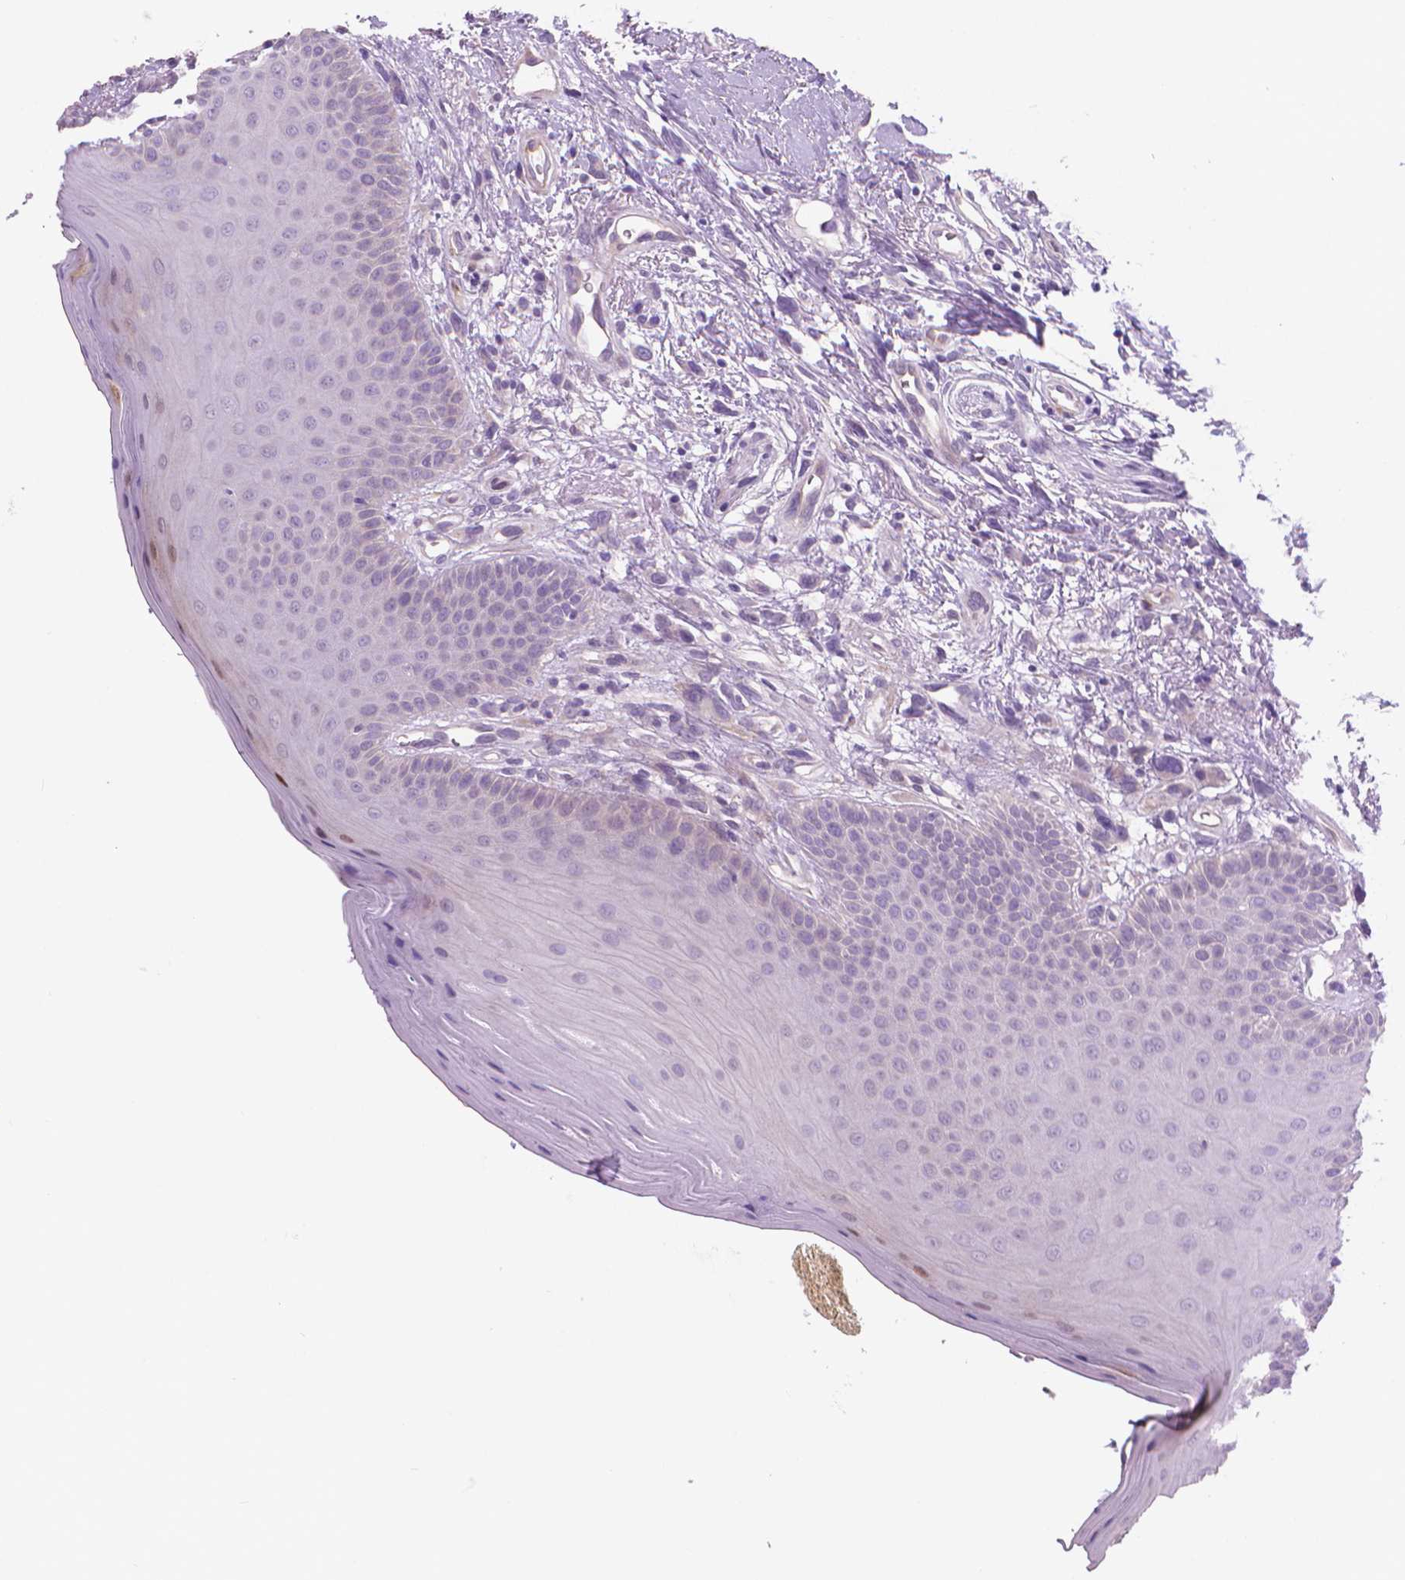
{"staining": {"intensity": "negative", "quantity": "none", "location": "none"}, "tissue": "oral mucosa", "cell_type": "Squamous epithelial cells", "image_type": "normal", "snomed": [{"axis": "morphology", "description": "Normal tissue, NOS"}, {"axis": "morphology", "description": "Normal morphology"}, {"axis": "topography", "description": "Oral tissue"}], "caption": "A high-resolution micrograph shows IHC staining of normal oral mucosa, which shows no significant positivity in squamous epithelial cells. Nuclei are stained in blue.", "gene": "GSDMA", "patient": {"sex": "female", "age": 76}}